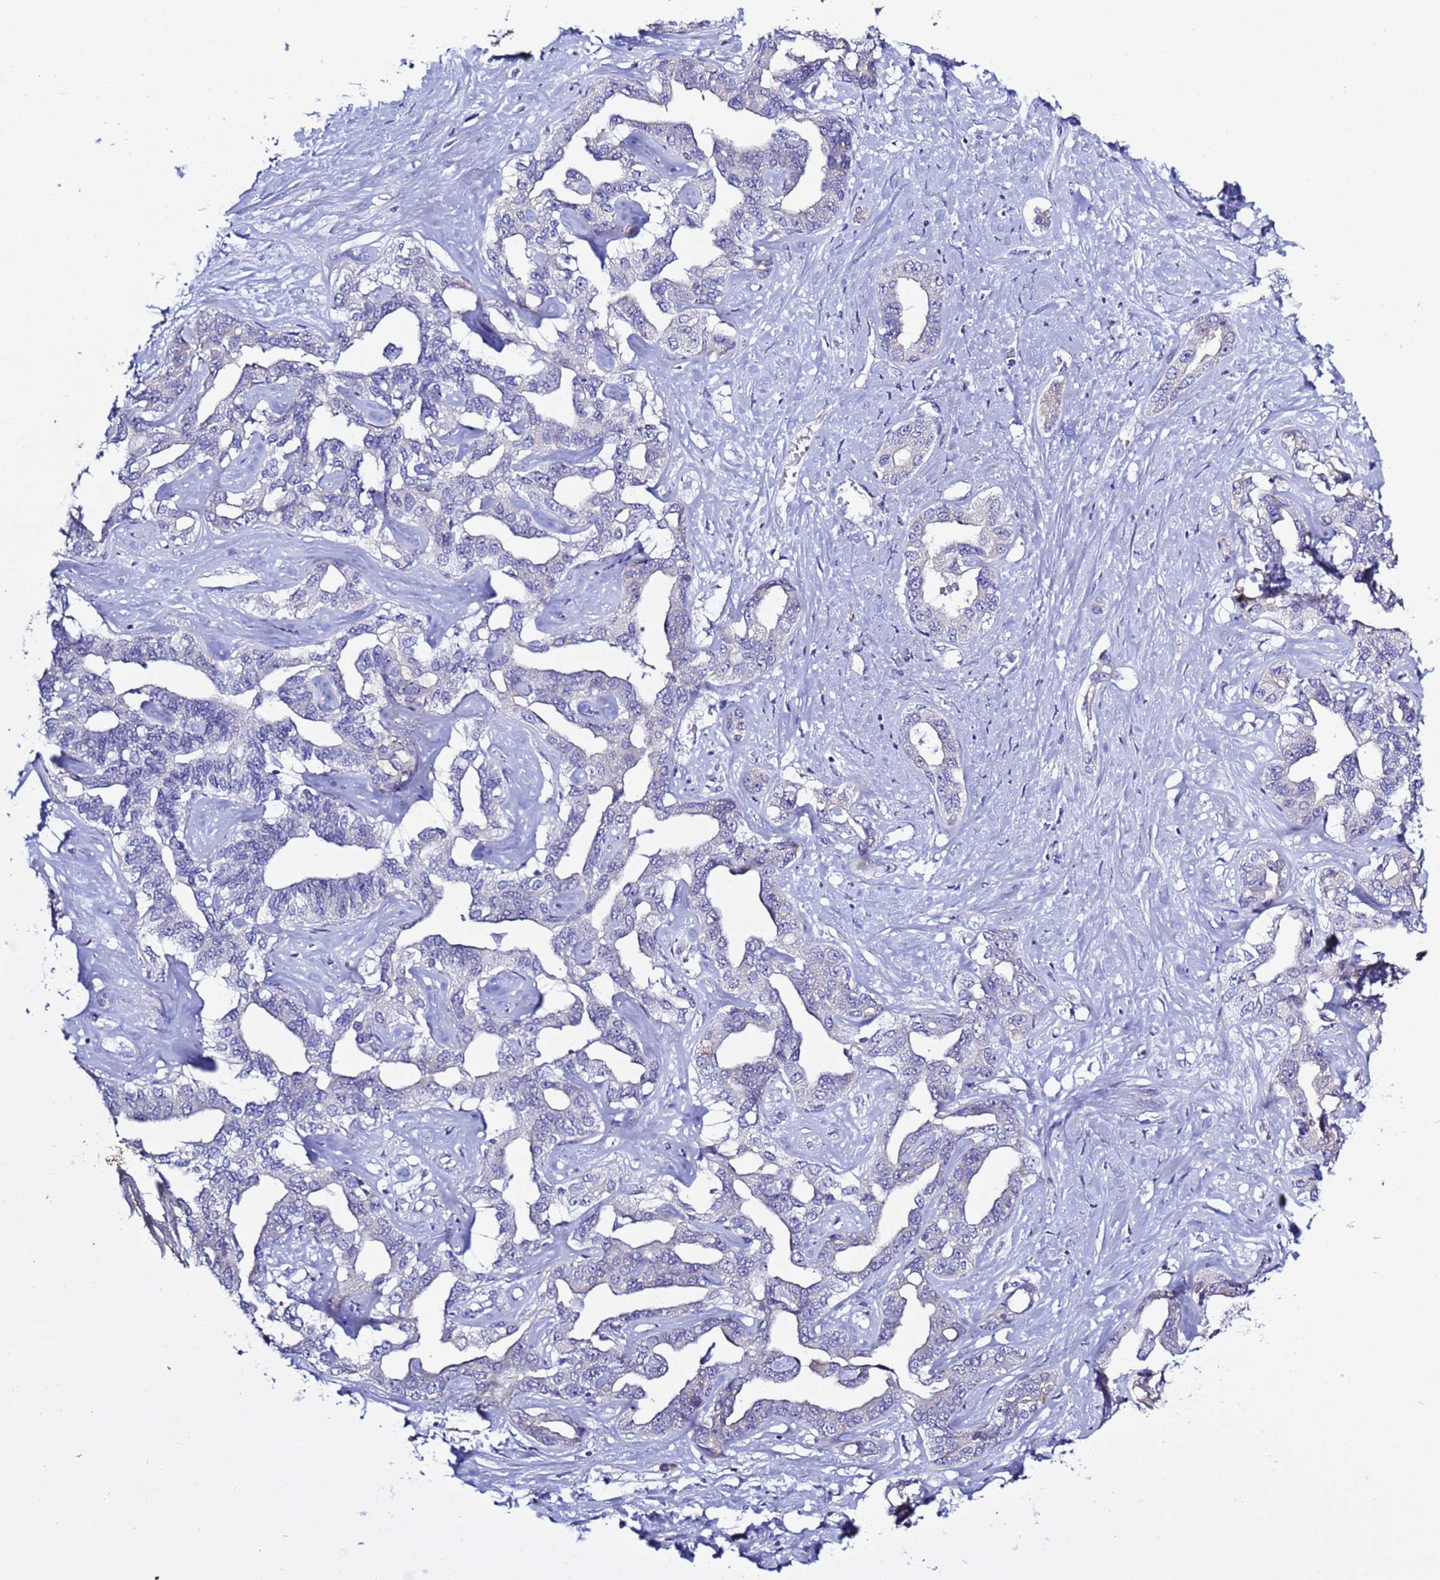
{"staining": {"intensity": "weak", "quantity": "<25%", "location": "cytoplasmic/membranous"}, "tissue": "liver cancer", "cell_type": "Tumor cells", "image_type": "cancer", "snomed": [{"axis": "morphology", "description": "Cholangiocarcinoma"}, {"axis": "topography", "description": "Liver"}], "caption": "High magnification brightfield microscopy of liver cancer (cholangiocarcinoma) stained with DAB (brown) and counterstained with hematoxylin (blue): tumor cells show no significant staining.", "gene": "ABHD17B", "patient": {"sex": "male", "age": 59}}